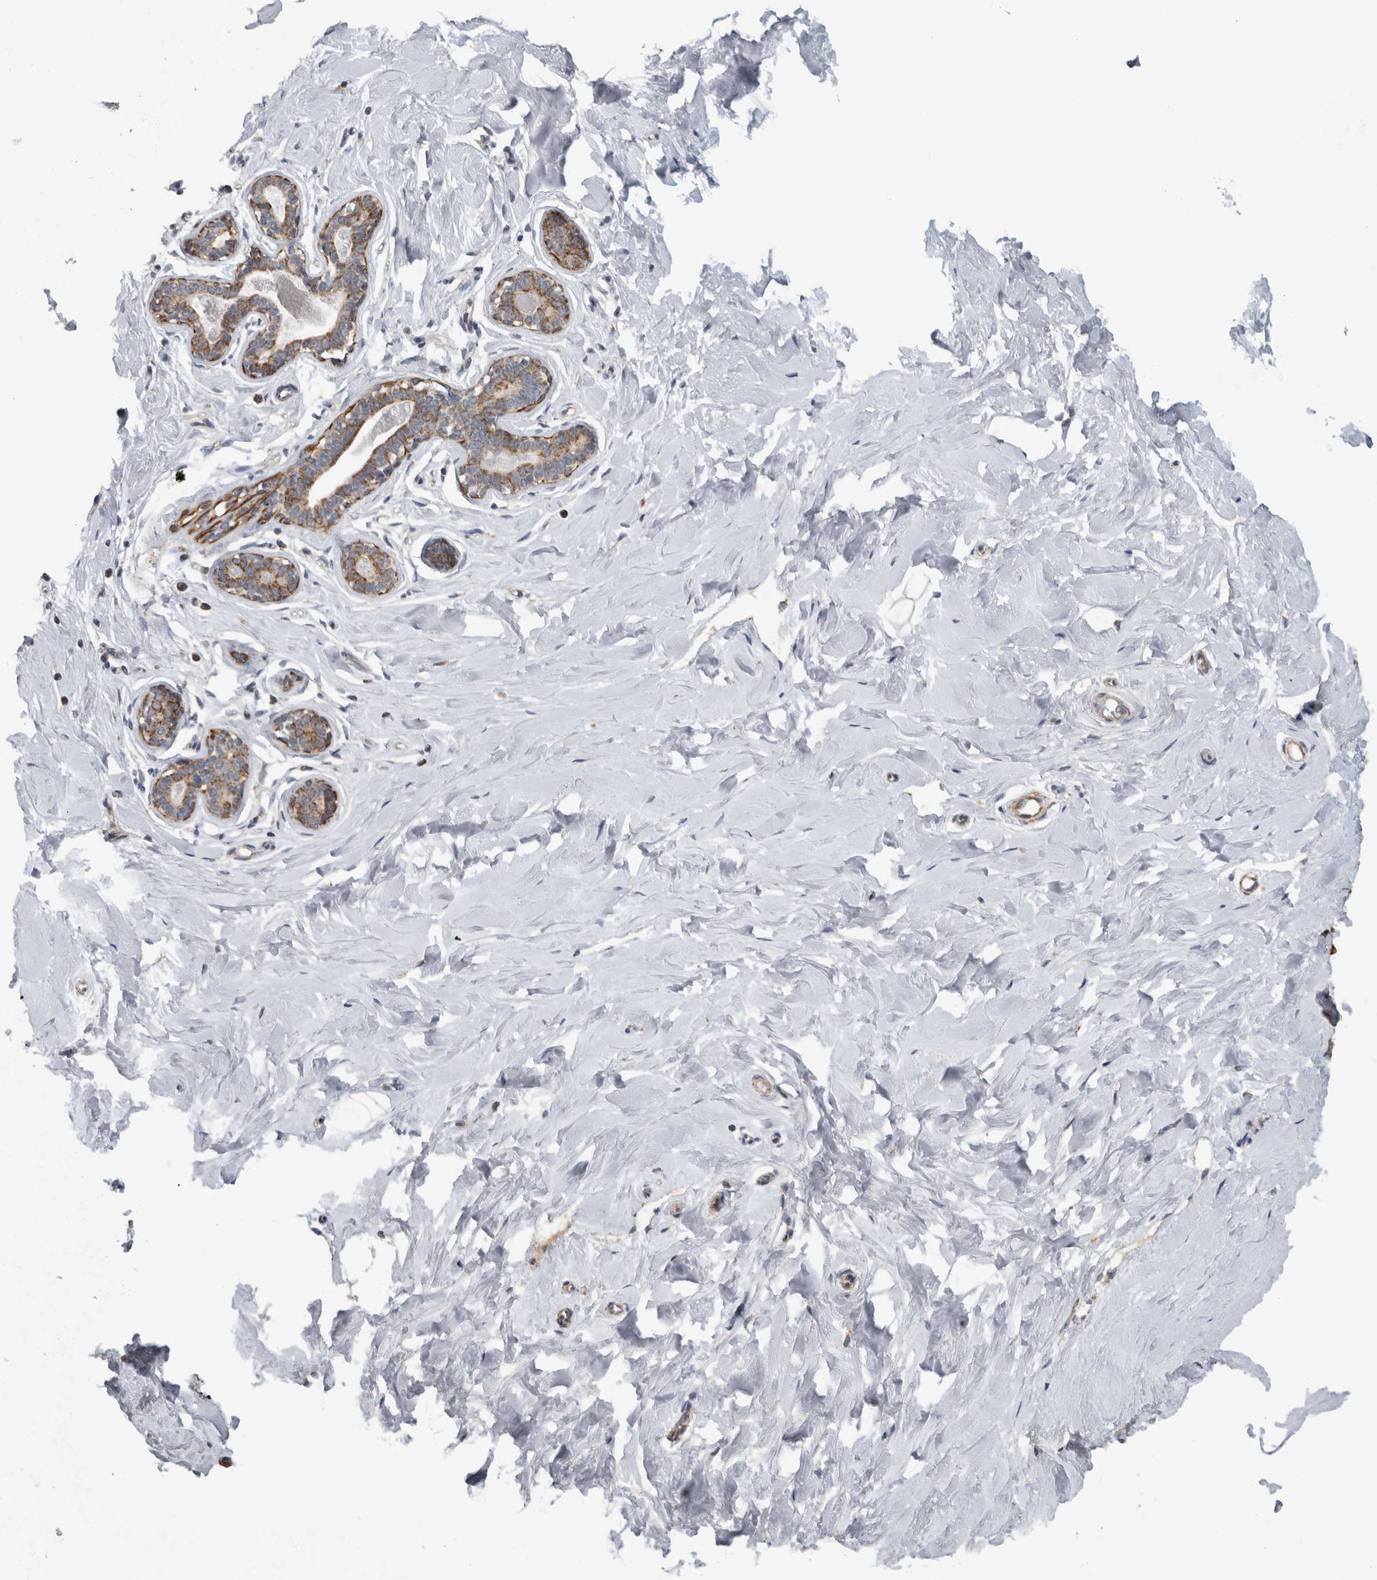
{"staining": {"intensity": "weak", "quantity": "<25%", "location": "cytoplasmic/membranous"}, "tissue": "breast", "cell_type": "Adipocytes", "image_type": "normal", "snomed": [{"axis": "morphology", "description": "Normal tissue, NOS"}, {"axis": "topography", "description": "Breast"}], "caption": "There is no significant positivity in adipocytes of breast. (DAB immunohistochemistry (IHC), high magnification).", "gene": "ARMC1", "patient": {"sex": "female", "age": 23}}